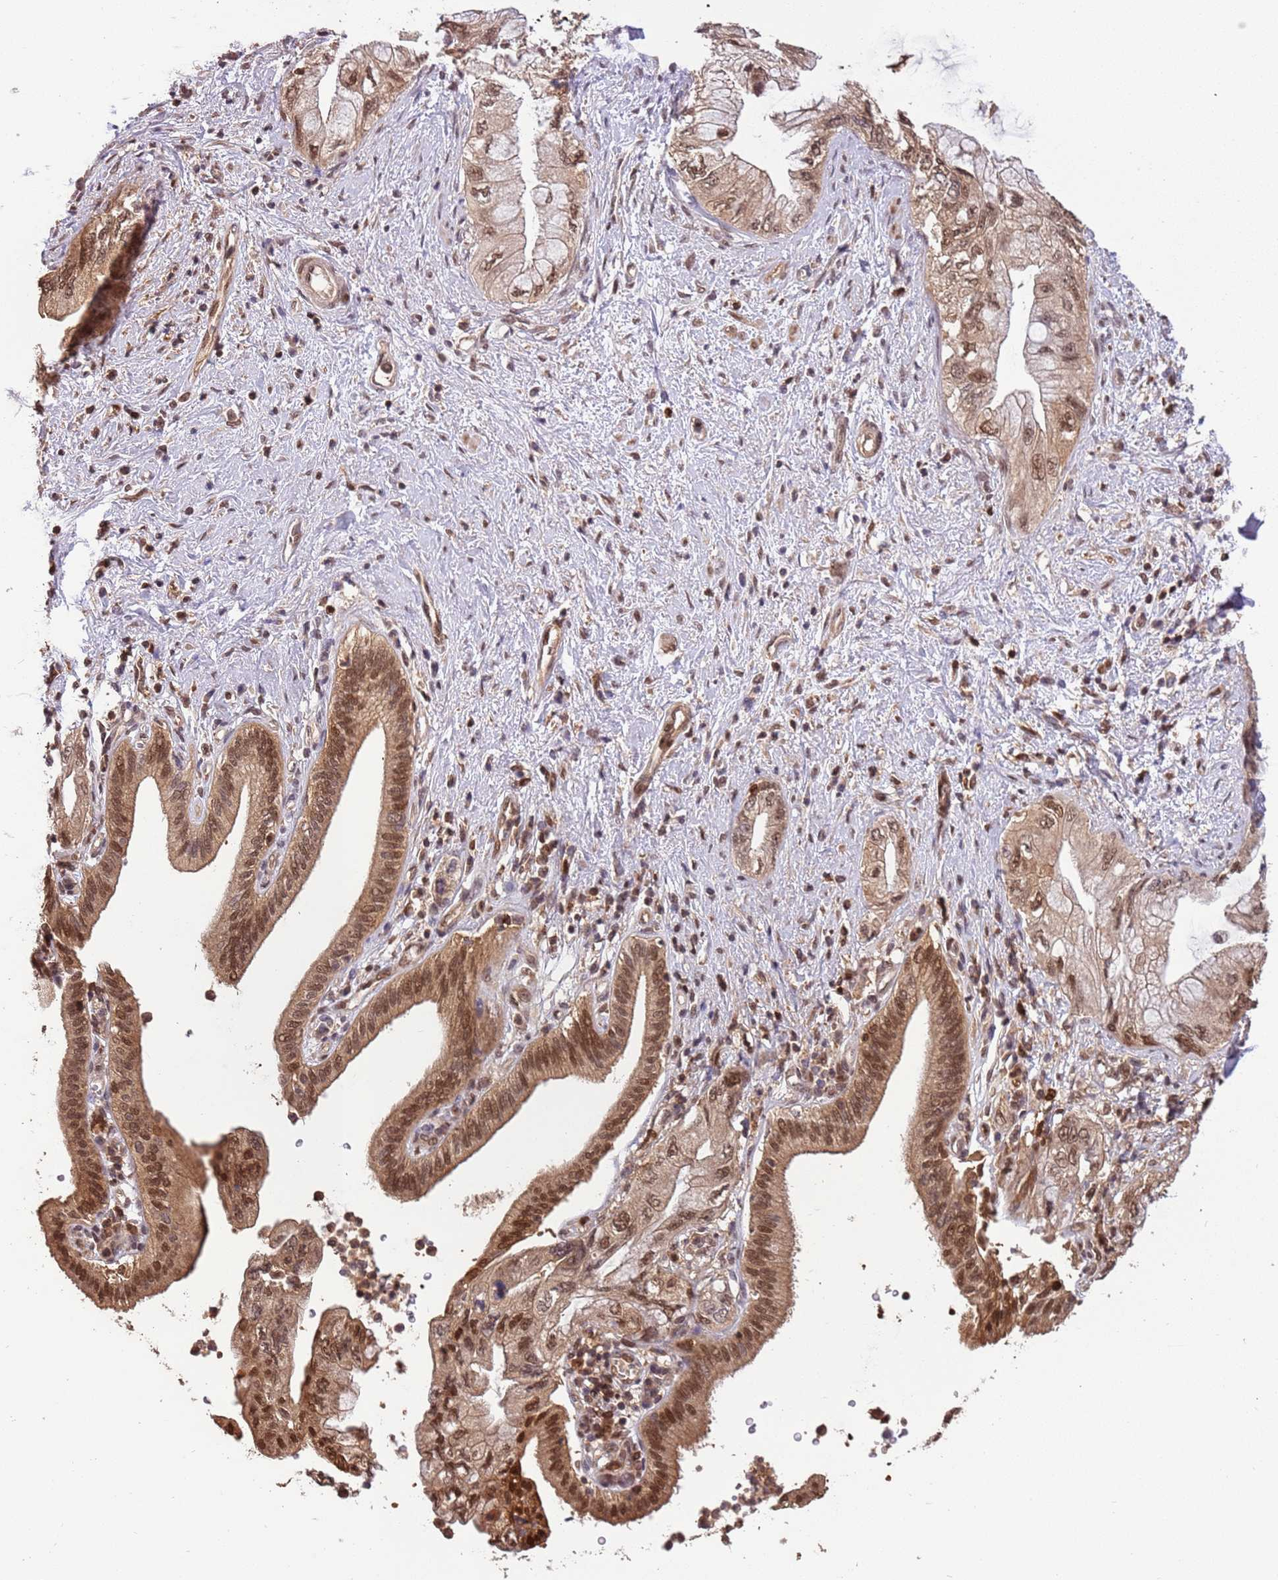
{"staining": {"intensity": "moderate", "quantity": ">75%", "location": "cytoplasmic/membranous,nuclear"}, "tissue": "pancreatic cancer", "cell_type": "Tumor cells", "image_type": "cancer", "snomed": [{"axis": "morphology", "description": "Adenocarcinoma, NOS"}, {"axis": "topography", "description": "Pancreas"}], "caption": "Human pancreatic cancer (adenocarcinoma) stained with a protein marker shows moderate staining in tumor cells.", "gene": "GBP2", "patient": {"sex": "female", "age": 73}}